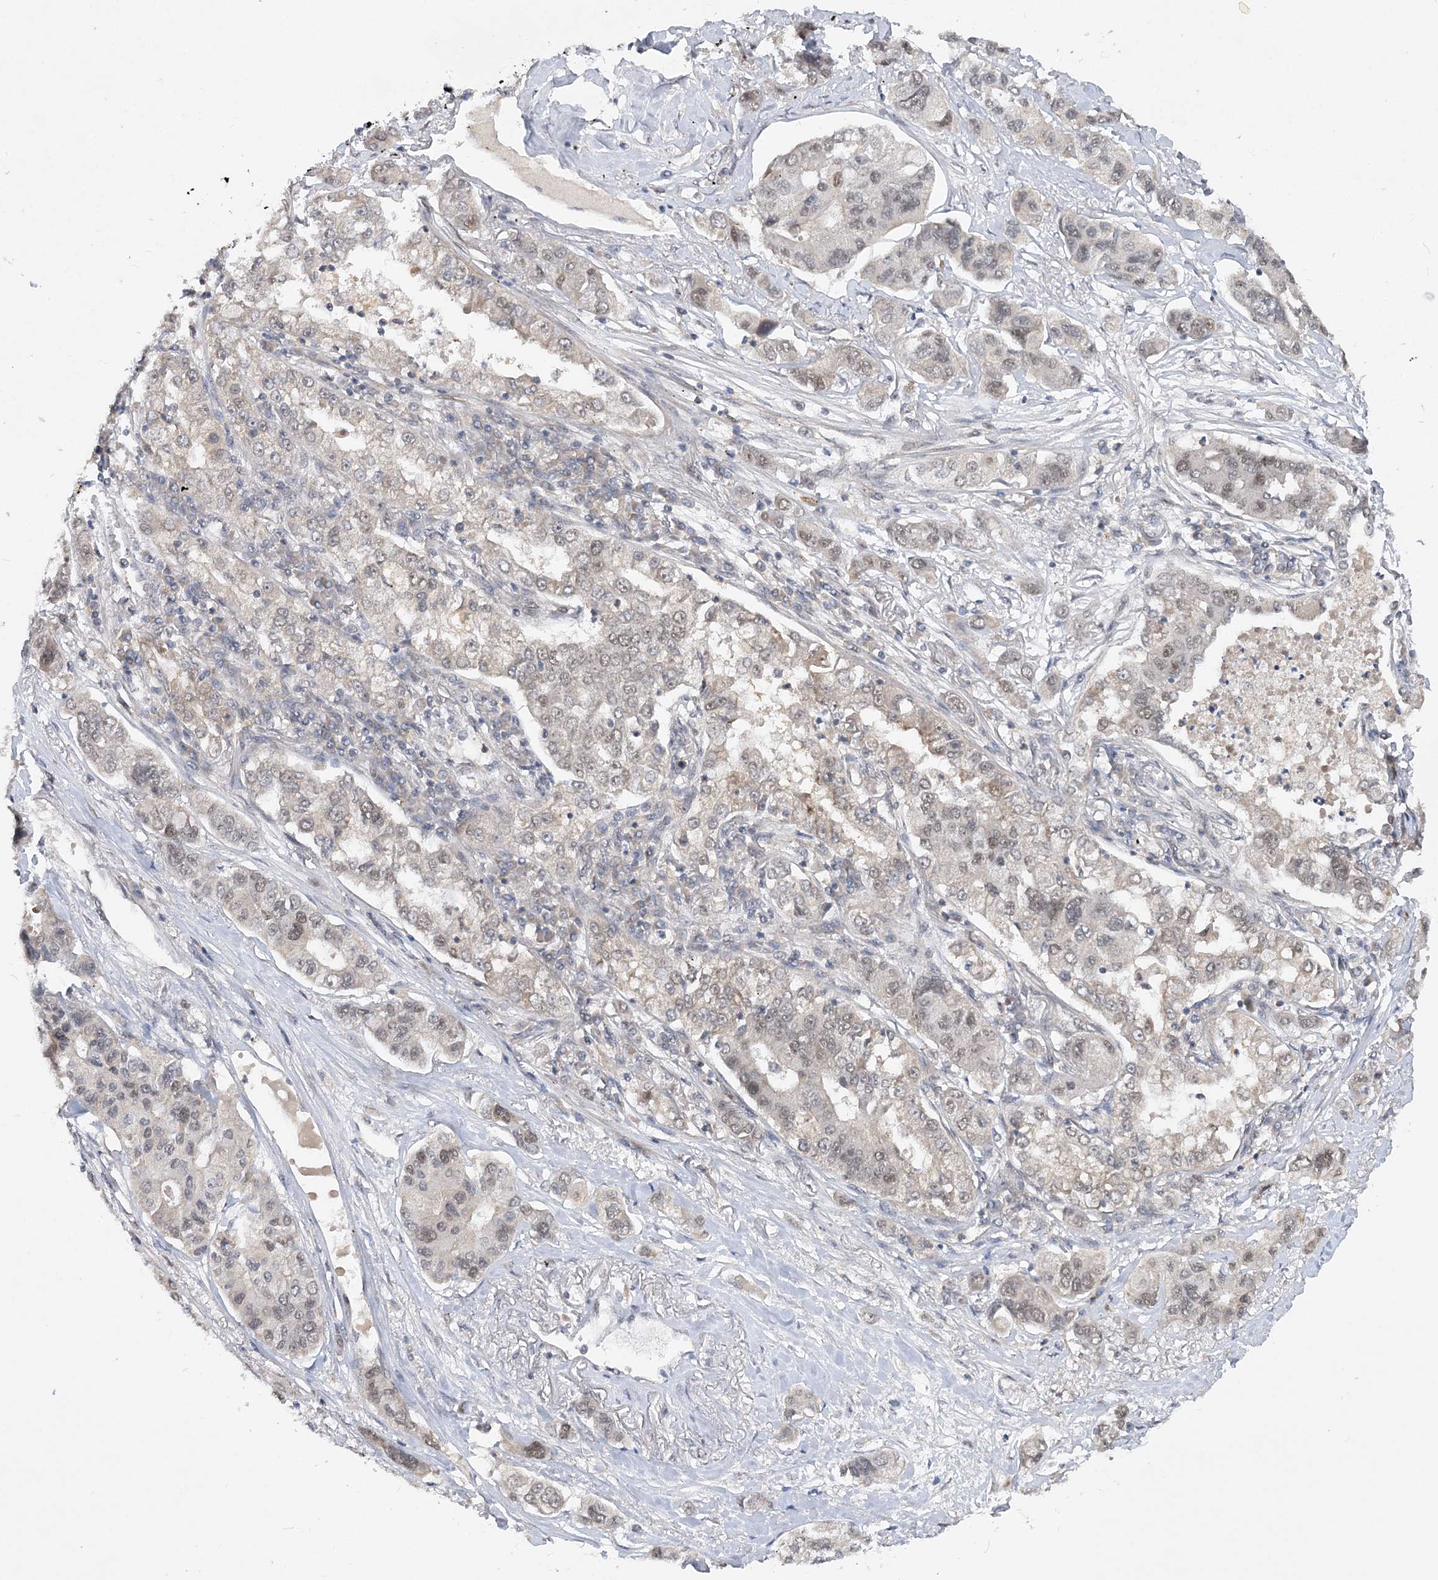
{"staining": {"intensity": "weak", "quantity": "<25%", "location": "nuclear"}, "tissue": "lung cancer", "cell_type": "Tumor cells", "image_type": "cancer", "snomed": [{"axis": "morphology", "description": "Adenocarcinoma, NOS"}, {"axis": "topography", "description": "Lung"}], "caption": "Immunohistochemical staining of human lung cancer (adenocarcinoma) reveals no significant staining in tumor cells. Brightfield microscopy of immunohistochemistry (IHC) stained with DAB (3,3'-diaminobenzidine) (brown) and hematoxylin (blue), captured at high magnification.", "gene": "MXI1", "patient": {"sex": "male", "age": 49}}